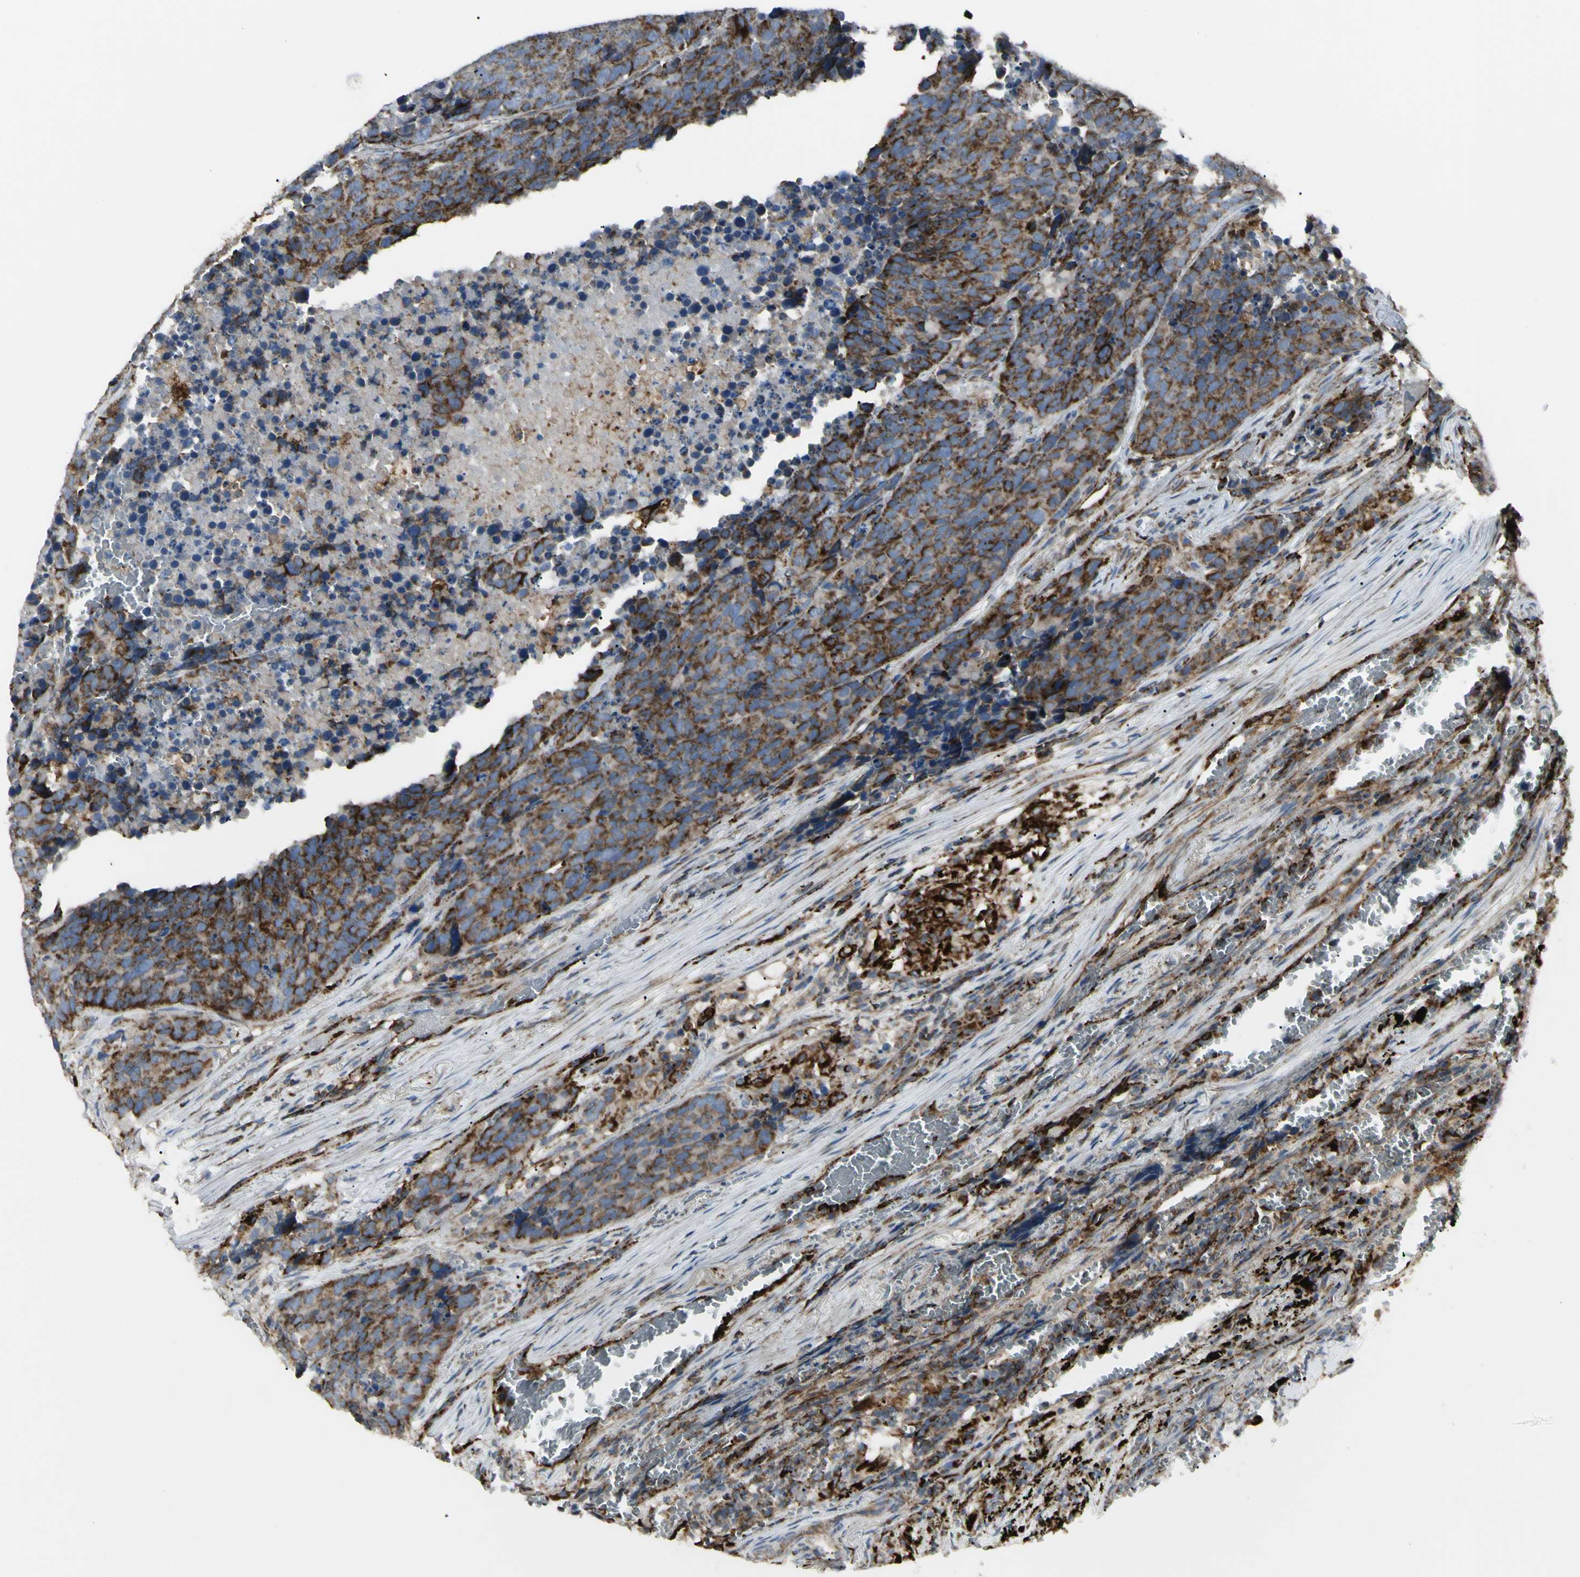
{"staining": {"intensity": "strong", "quantity": ">75%", "location": "cytoplasmic/membranous"}, "tissue": "carcinoid", "cell_type": "Tumor cells", "image_type": "cancer", "snomed": [{"axis": "morphology", "description": "Carcinoid, malignant, NOS"}, {"axis": "topography", "description": "Lung"}], "caption": "IHC photomicrograph of human carcinoid stained for a protein (brown), which exhibits high levels of strong cytoplasmic/membranous positivity in approximately >75% of tumor cells.", "gene": "CYB5R1", "patient": {"sex": "male", "age": 60}}